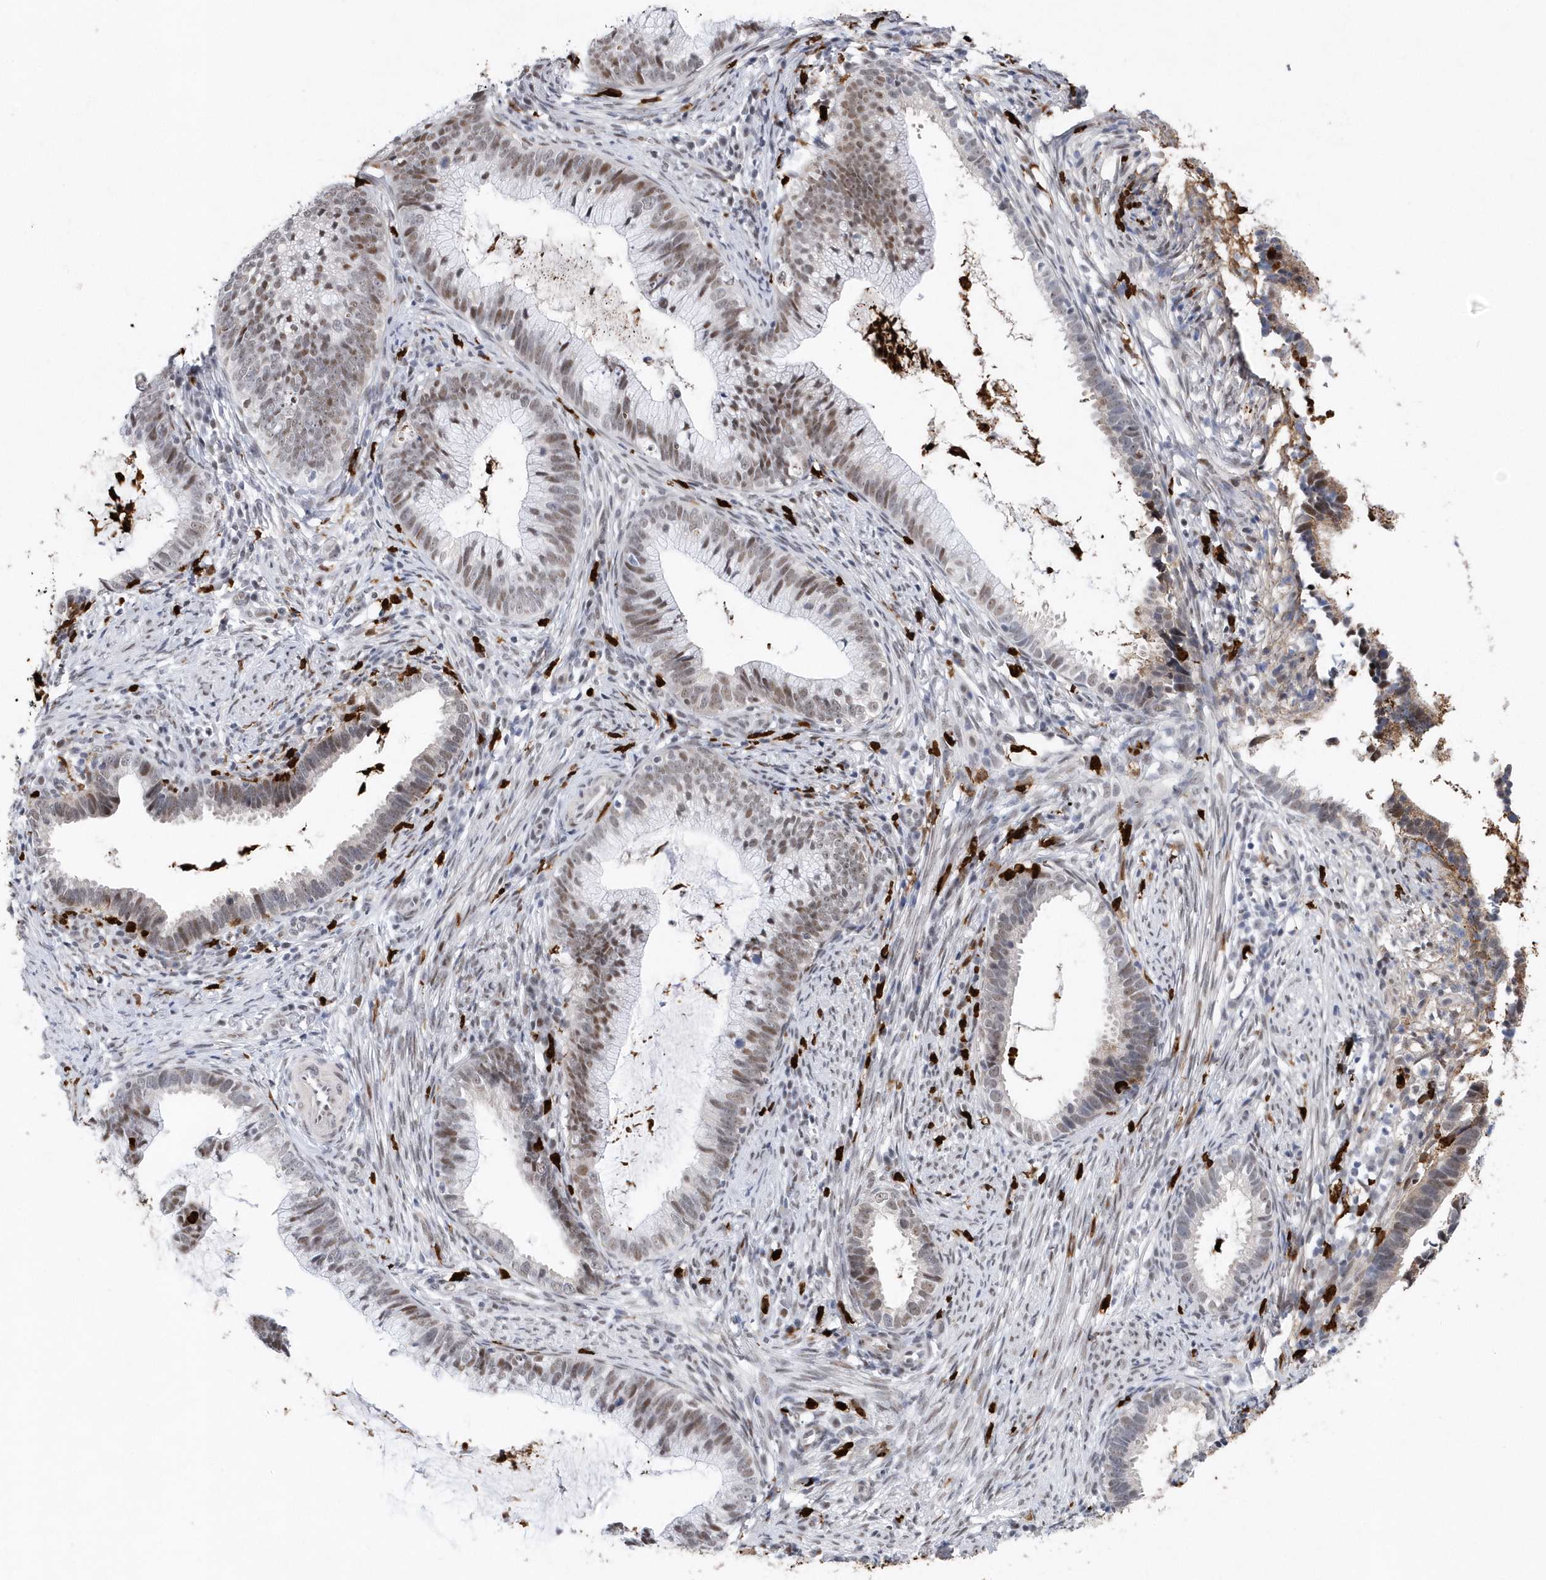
{"staining": {"intensity": "moderate", "quantity": ">75%", "location": "nuclear"}, "tissue": "cervical cancer", "cell_type": "Tumor cells", "image_type": "cancer", "snomed": [{"axis": "morphology", "description": "Adenocarcinoma, NOS"}, {"axis": "topography", "description": "Cervix"}], "caption": "This image reveals immunohistochemistry (IHC) staining of cervical adenocarcinoma, with medium moderate nuclear staining in approximately >75% of tumor cells.", "gene": "RPP30", "patient": {"sex": "female", "age": 36}}